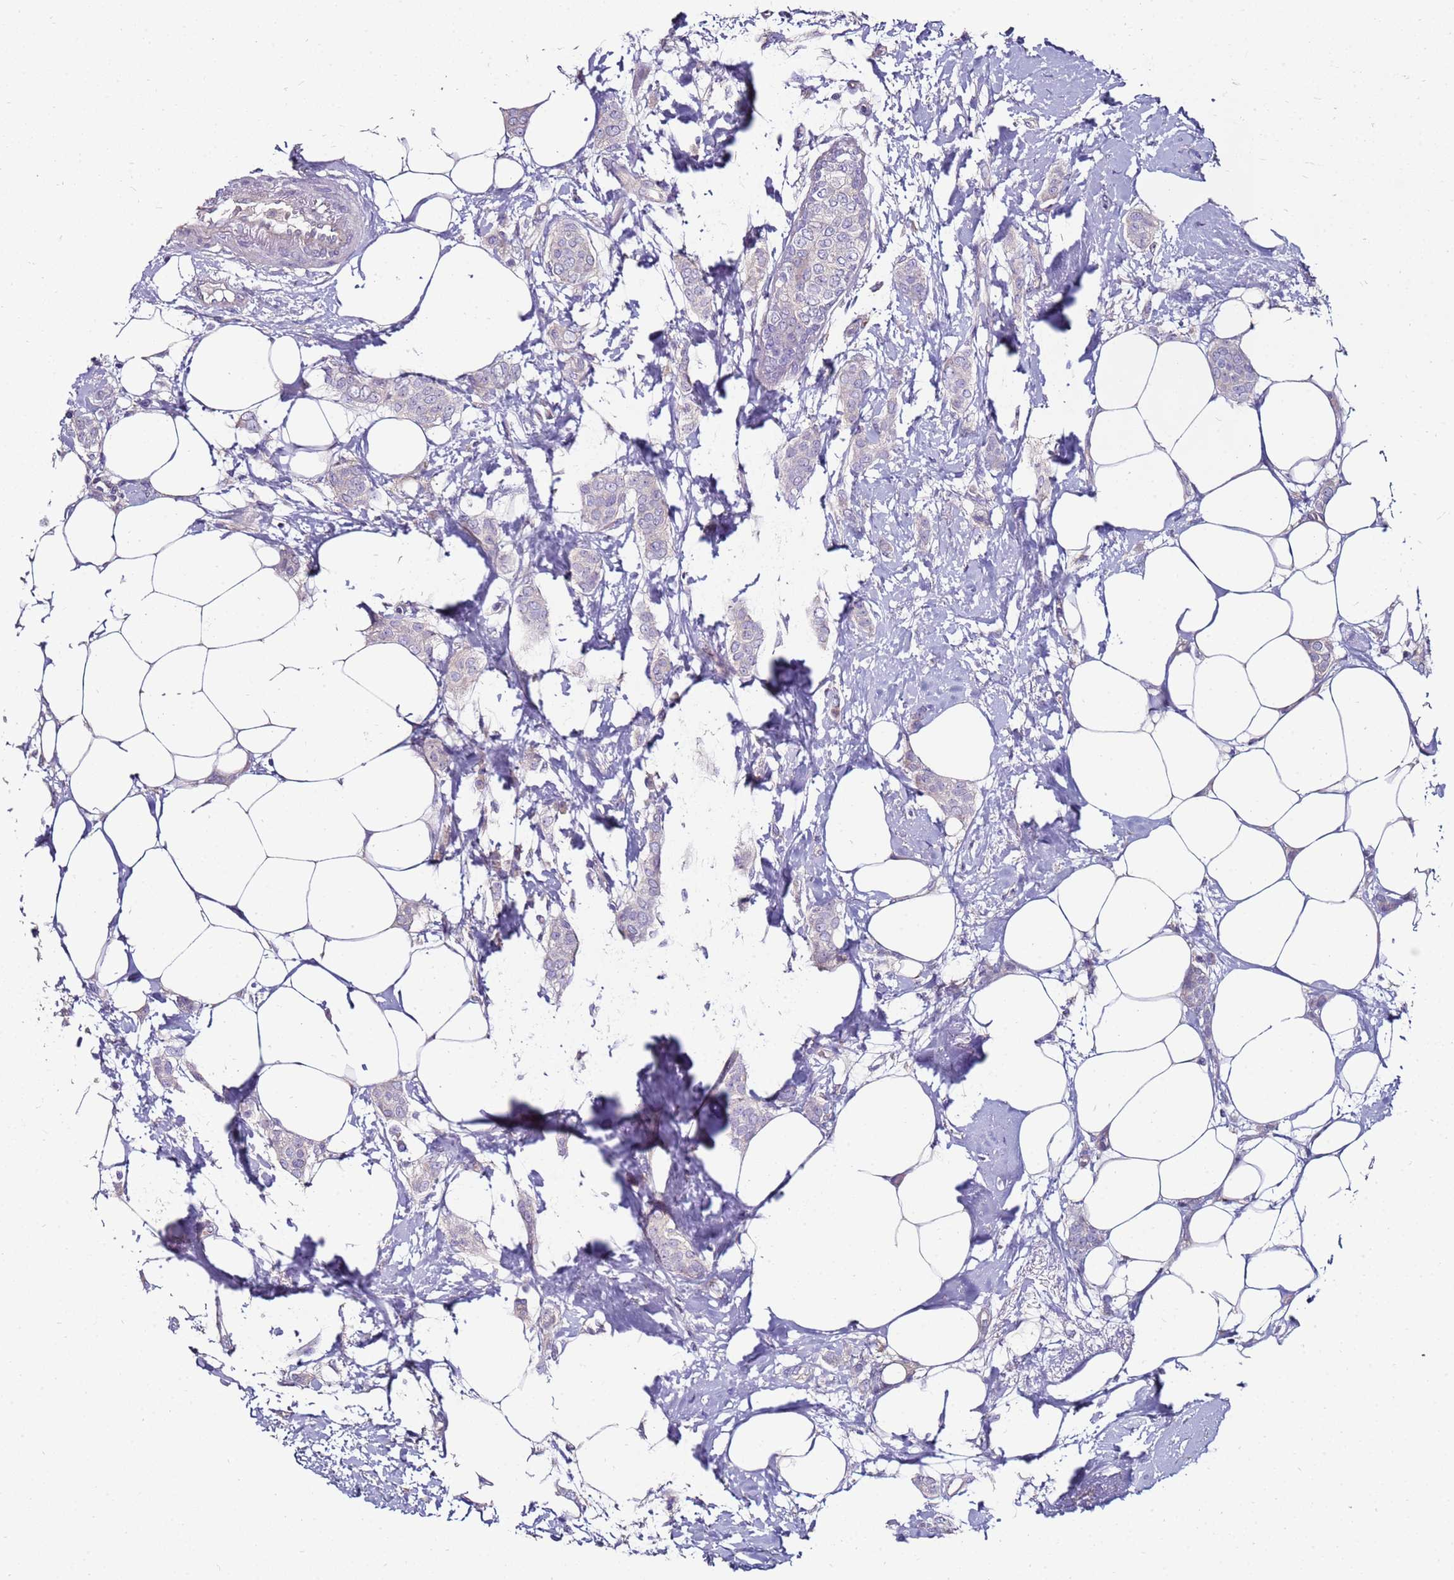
{"staining": {"intensity": "negative", "quantity": "none", "location": "none"}, "tissue": "breast cancer", "cell_type": "Tumor cells", "image_type": "cancer", "snomed": [{"axis": "morphology", "description": "Duct carcinoma"}, {"axis": "topography", "description": "Breast"}], "caption": "Immunohistochemistry (IHC) image of neoplastic tissue: breast cancer stained with DAB (3,3'-diaminobenzidine) displays no significant protein expression in tumor cells.", "gene": "GPN3", "patient": {"sex": "female", "age": 72}}